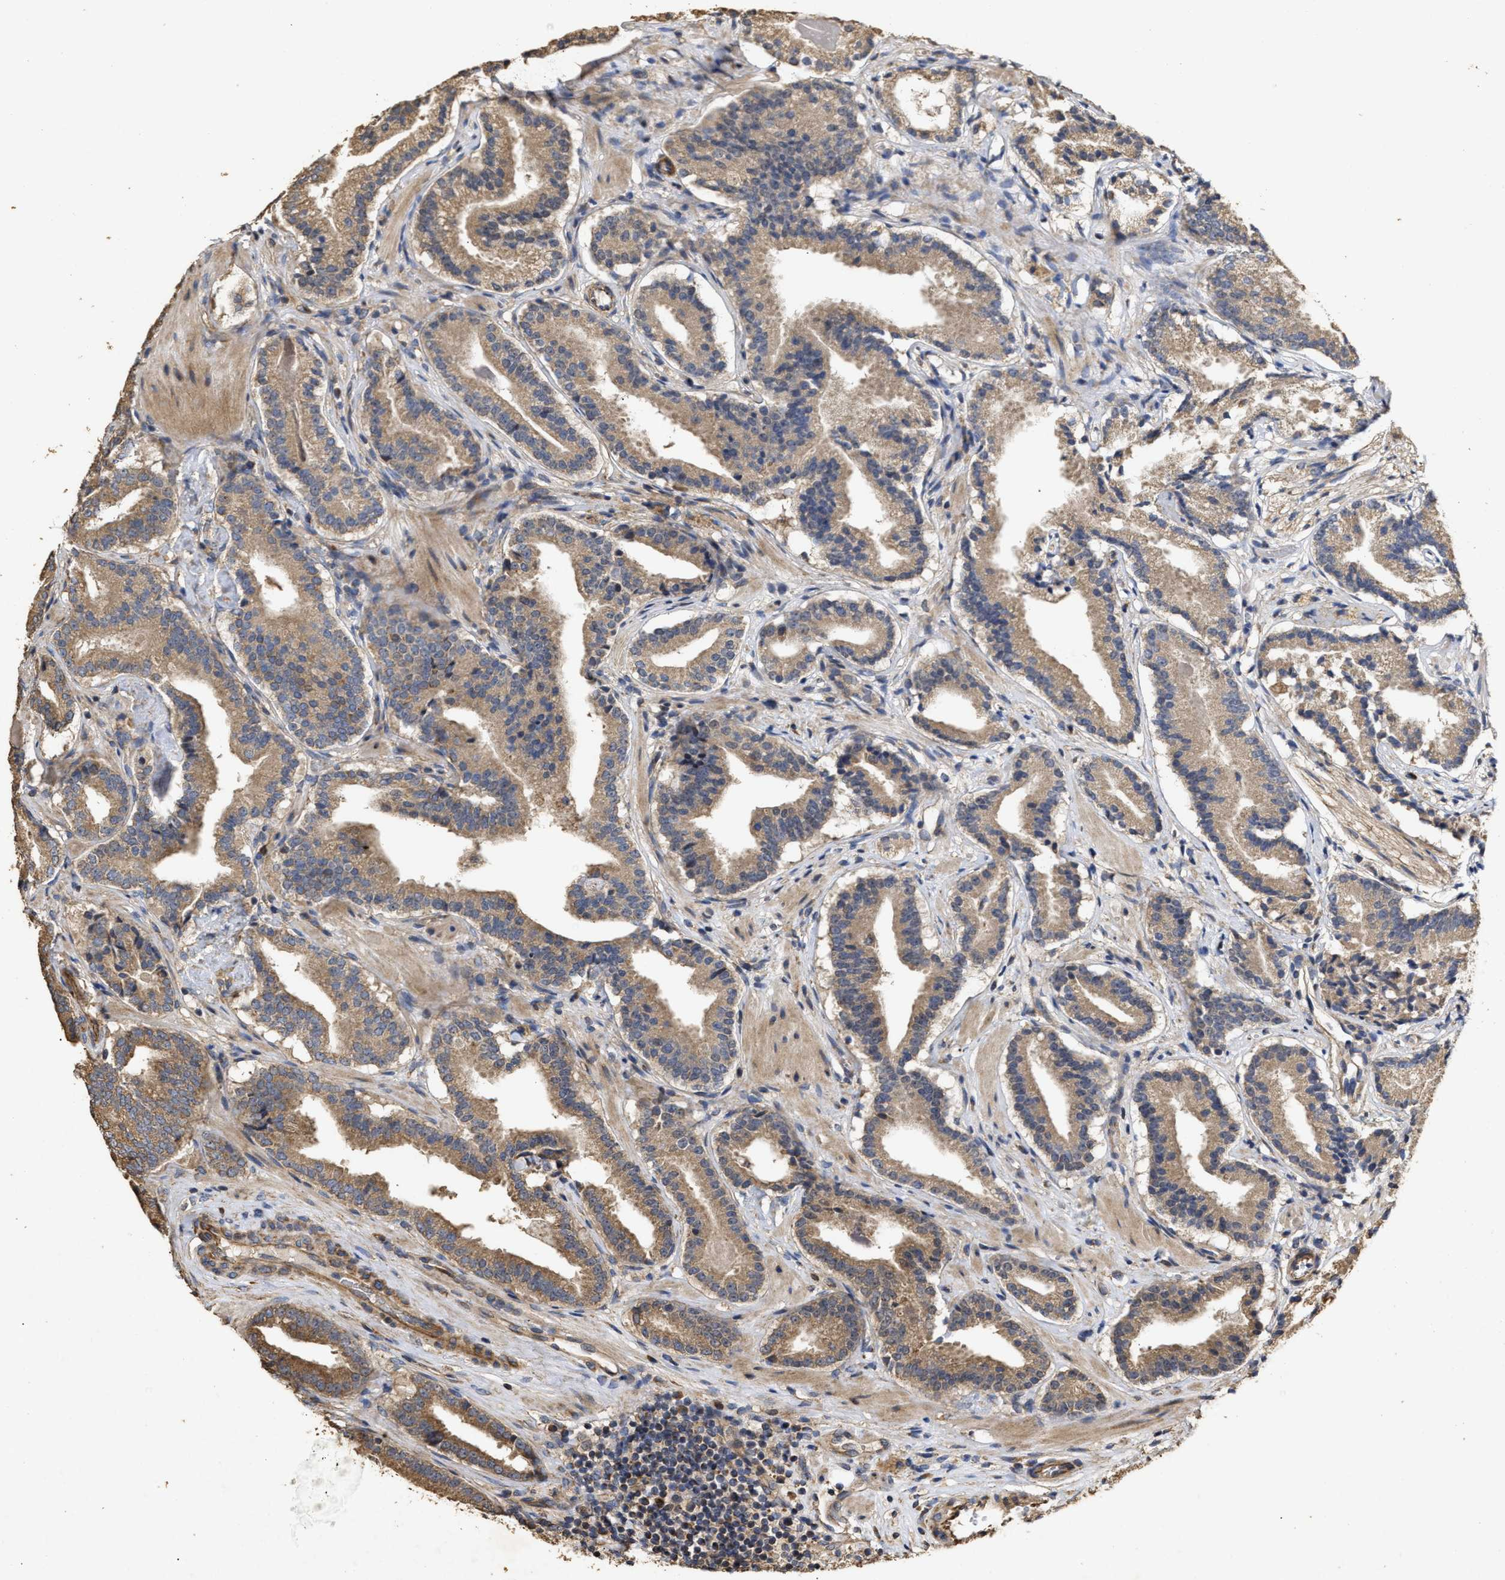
{"staining": {"intensity": "moderate", "quantity": ">75%", "location": "cytoplasmic/membranous"}, "tissue": "prostate cancer", "cell_type": "Tumor cells", "image_type": "cancer", "snomed": [{"axis": "morphology", "description": "Adenocarcinoma, Low grade"}, {"axis": "topography", "description": "Prostate"}], "caption": "A micrograph showing moderate cytoplasmic/membranous positivity in about >75% of tumor cells in prostate cancer, as visualized by brown immunohistochemical staining.", "gene": "NAV1", "patient": {"sex": "male", "age": 51}}